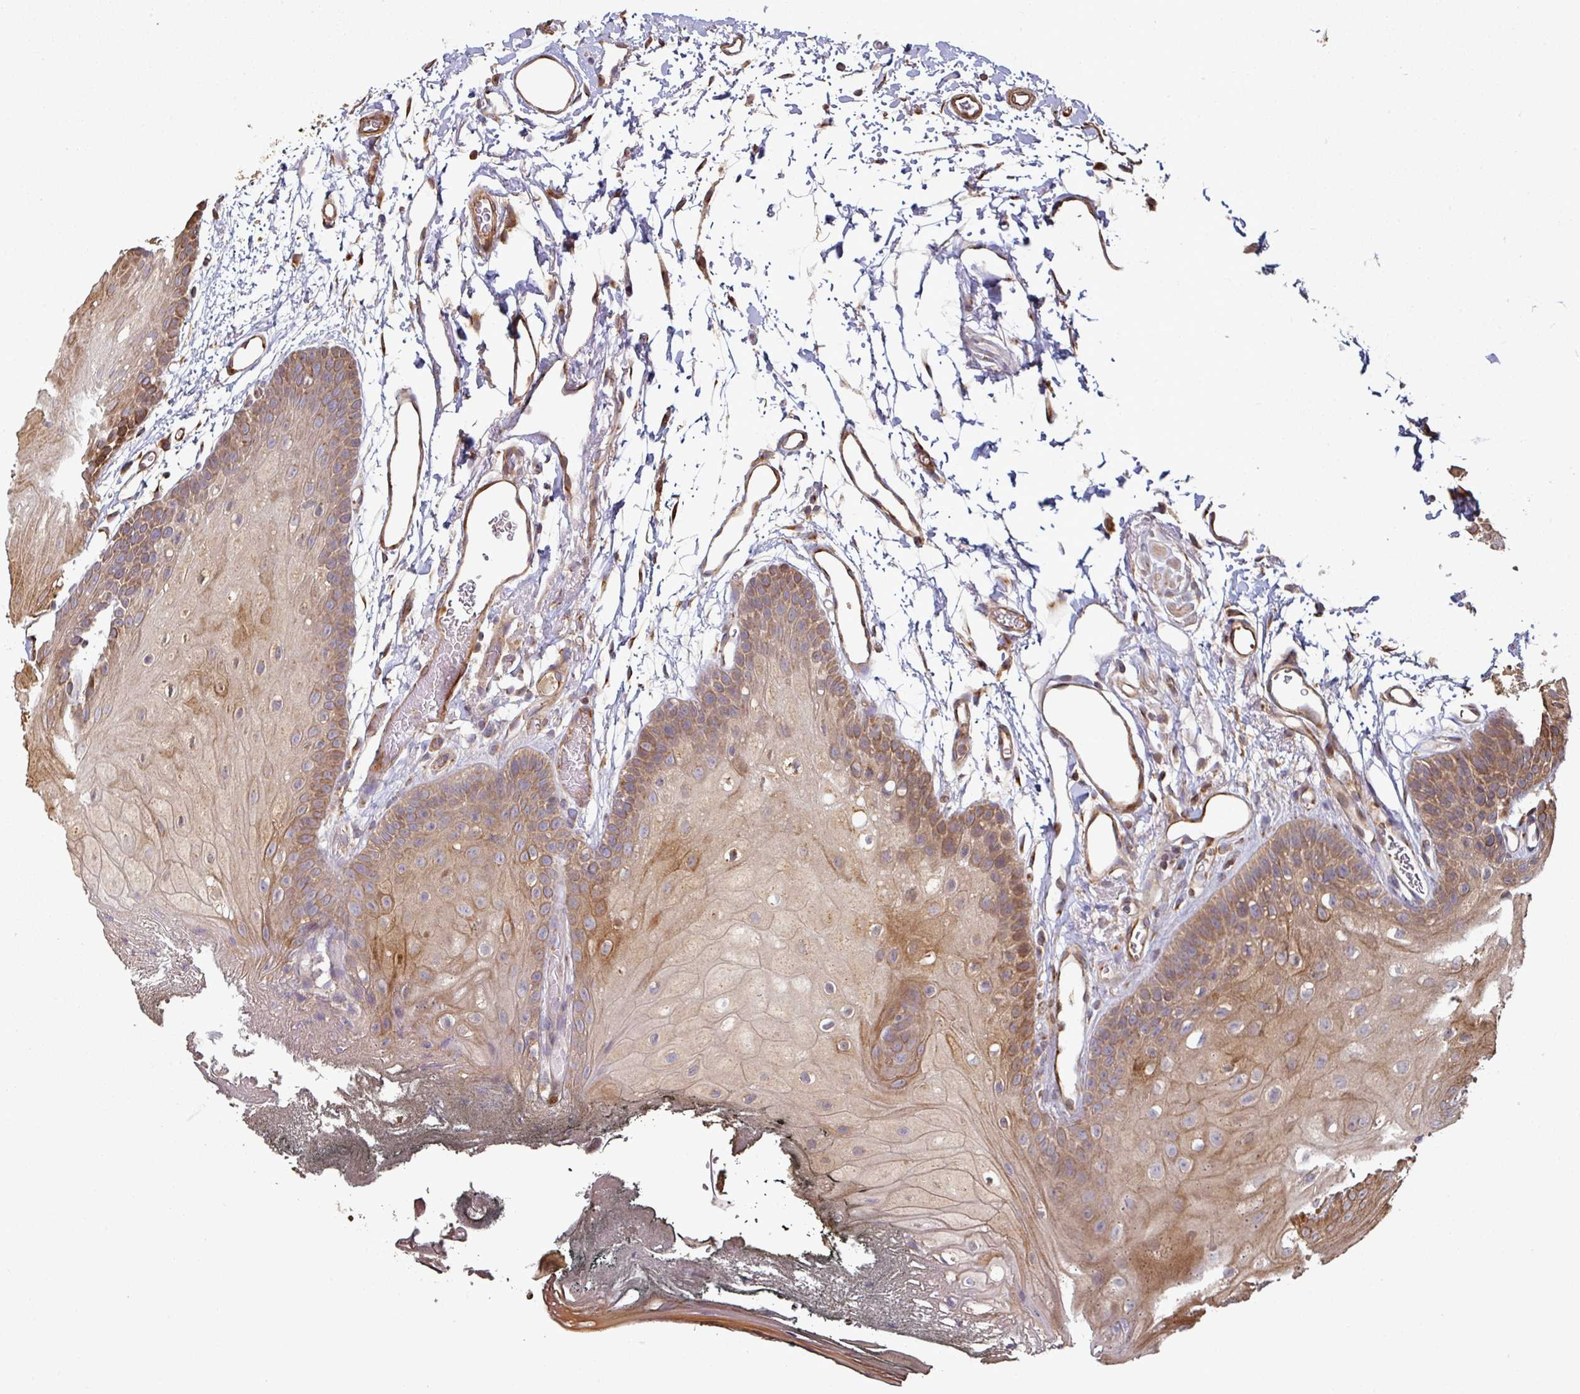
{"staining": {"intensity": "moderate", "quantity": "25%-75%", "location": "cytoplasmic/membranous"}, "tissue": "oral mucosa", "cell_type": "Squamous epithelial cells", "image_type": "normal", "snomed": [{"axis": "morphology", "description": "Normal tissue, NOS"}, {"axis": "morphology", "description": "Squamous cell carcinoma, NOS"}, {"axis": "topography", "description": "Oral tissue"}, {"axis": "topography", "description": "Head-Neck"}], "caption": "Immunohistochemistry (IHC) micrograph of unremarkable human oral mucosa stained for a protein (brown), which displays medium levels of moderate cytoplasmic/membranous staining in approximately 25%-75% of squamous epithelial cells.", "gene": "SIK1", "patient": {"sex": "female", "age": 81}}